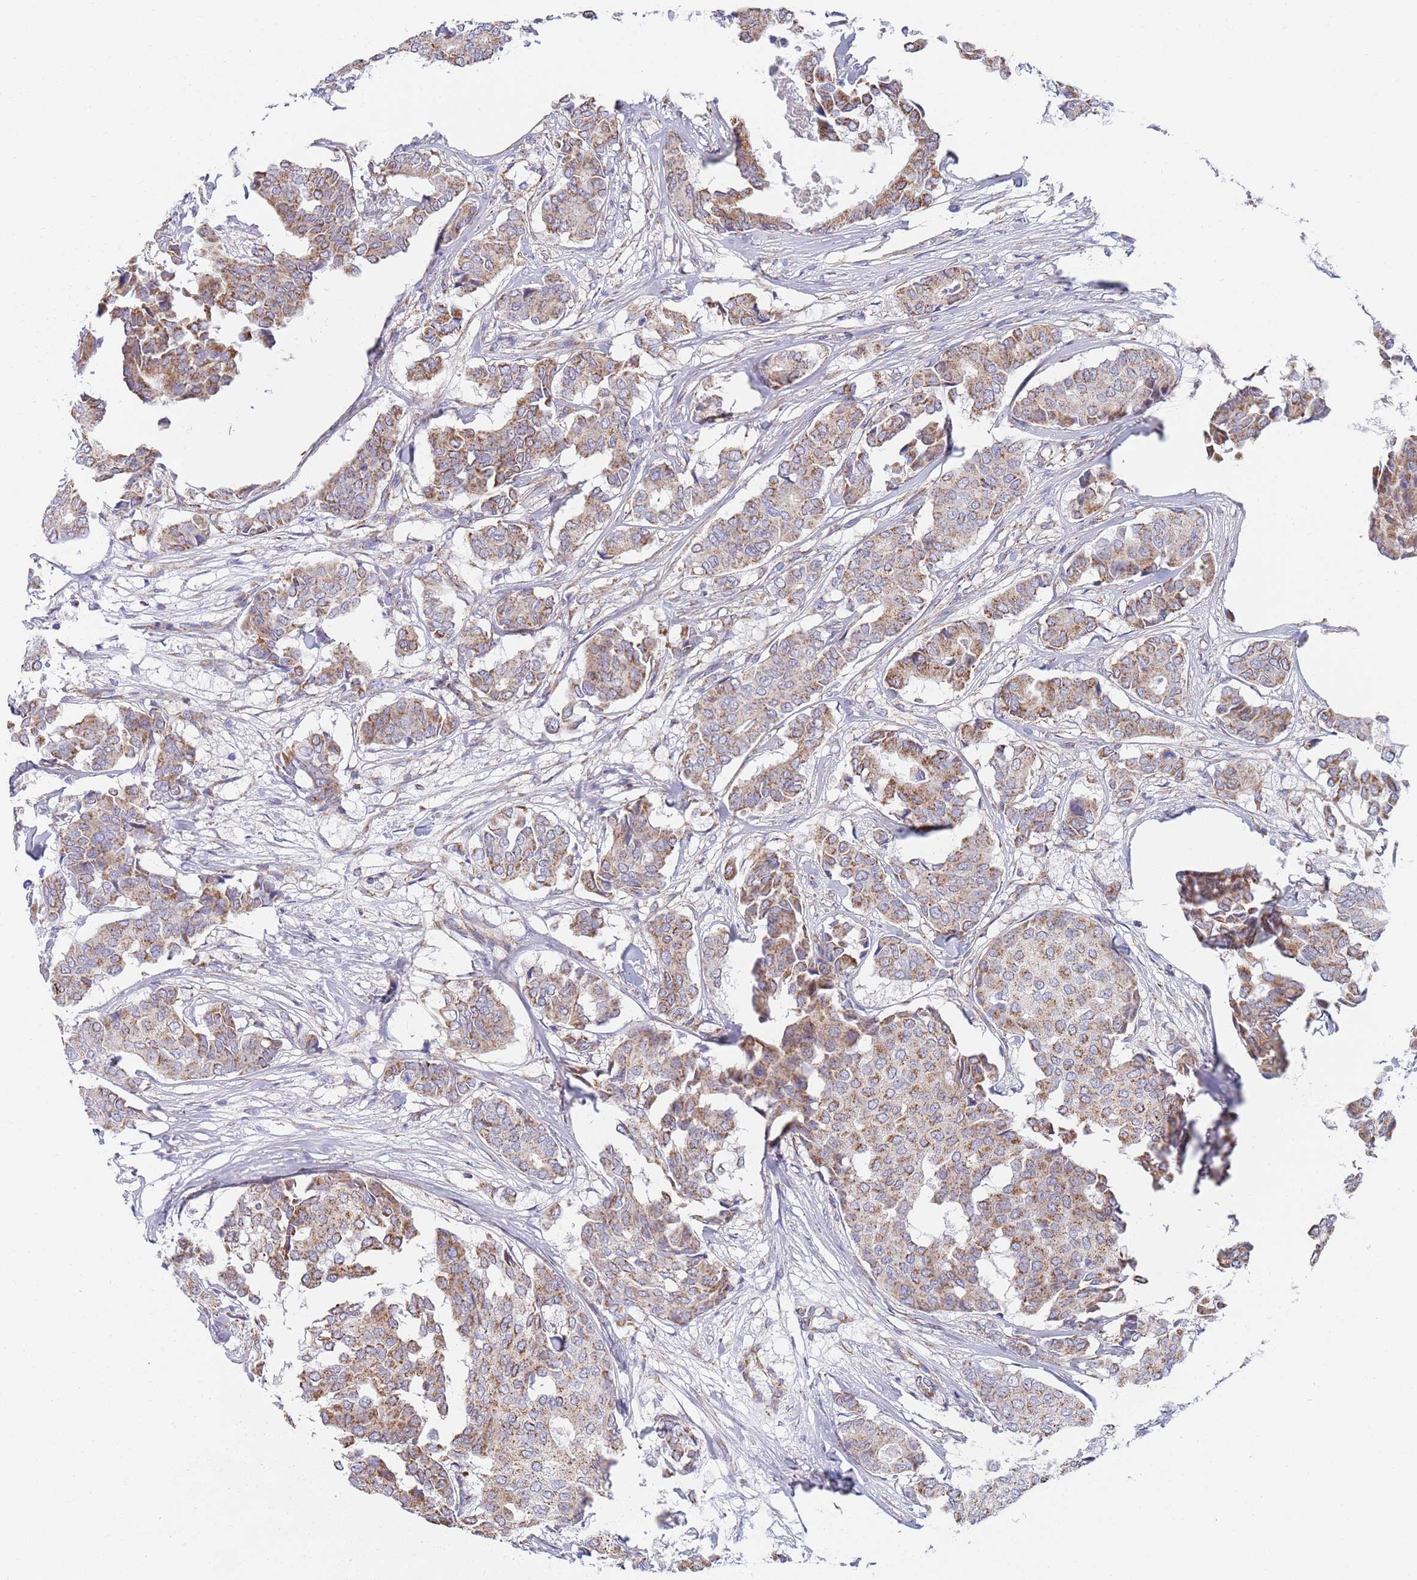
{"staining": {"intensity": "moderate", "quantity": ">75%", "location": "cytoplasmic/membranous"}, "tissue": "breast cancer", "cell_type": "Tumor cells", "image_type": "cancer", "snomed": [{"axis": "morphology", "description": "Duct carcinoma"}, {"axis": "topography", "description": "Breast"}], "caption": "High-power microscopy captured an immunohistochemistry photomicrograph of intraductal carcinoma (breast), revealing moderate cytoplasmic/membranous positivity in approximately >75% of tumor cells.", "gene": "PWWP3A", "patient": {"sex": "female", "age": 75}}